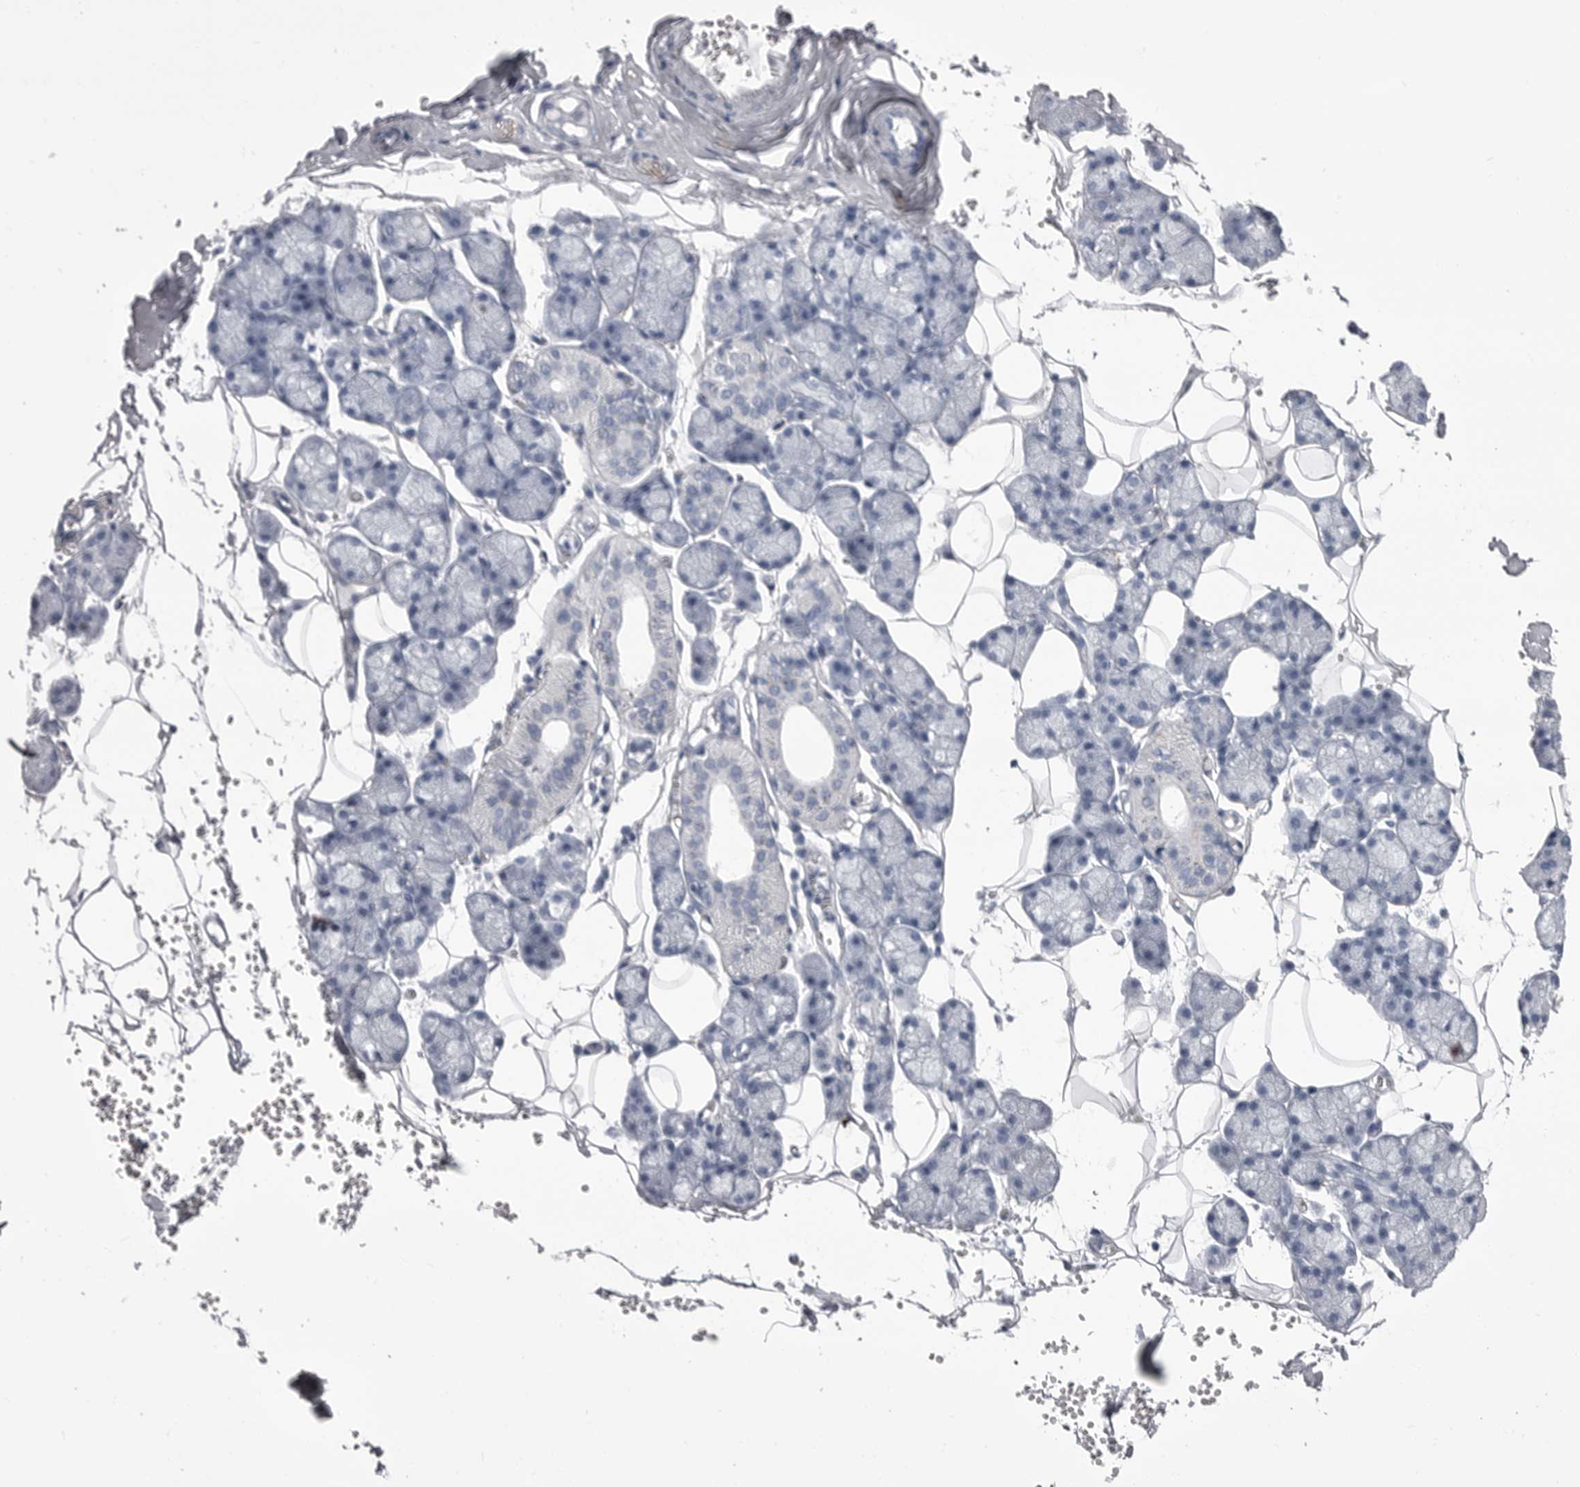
{"staining": {"intensity": "negative", "quantity": "none", "location": "none"}, "tissue": "salivary gland", "cell_type": "Glandular cells", "image_type": "normal", "snomed": [{"axis": "morphology", "description": "Normal tissue, NOS"}, {"axis": "topography", "description": "Salivary gland"}], "caption": "The IHC photomicrograph has no significant staining in glandular cells of salivary gland. (DAB (3,3'-diaminobenzidine) immunohistochemistry (IHC), high magnification).", "gene": "ANK2", "patient": {"sex": "male", "age": 62}}